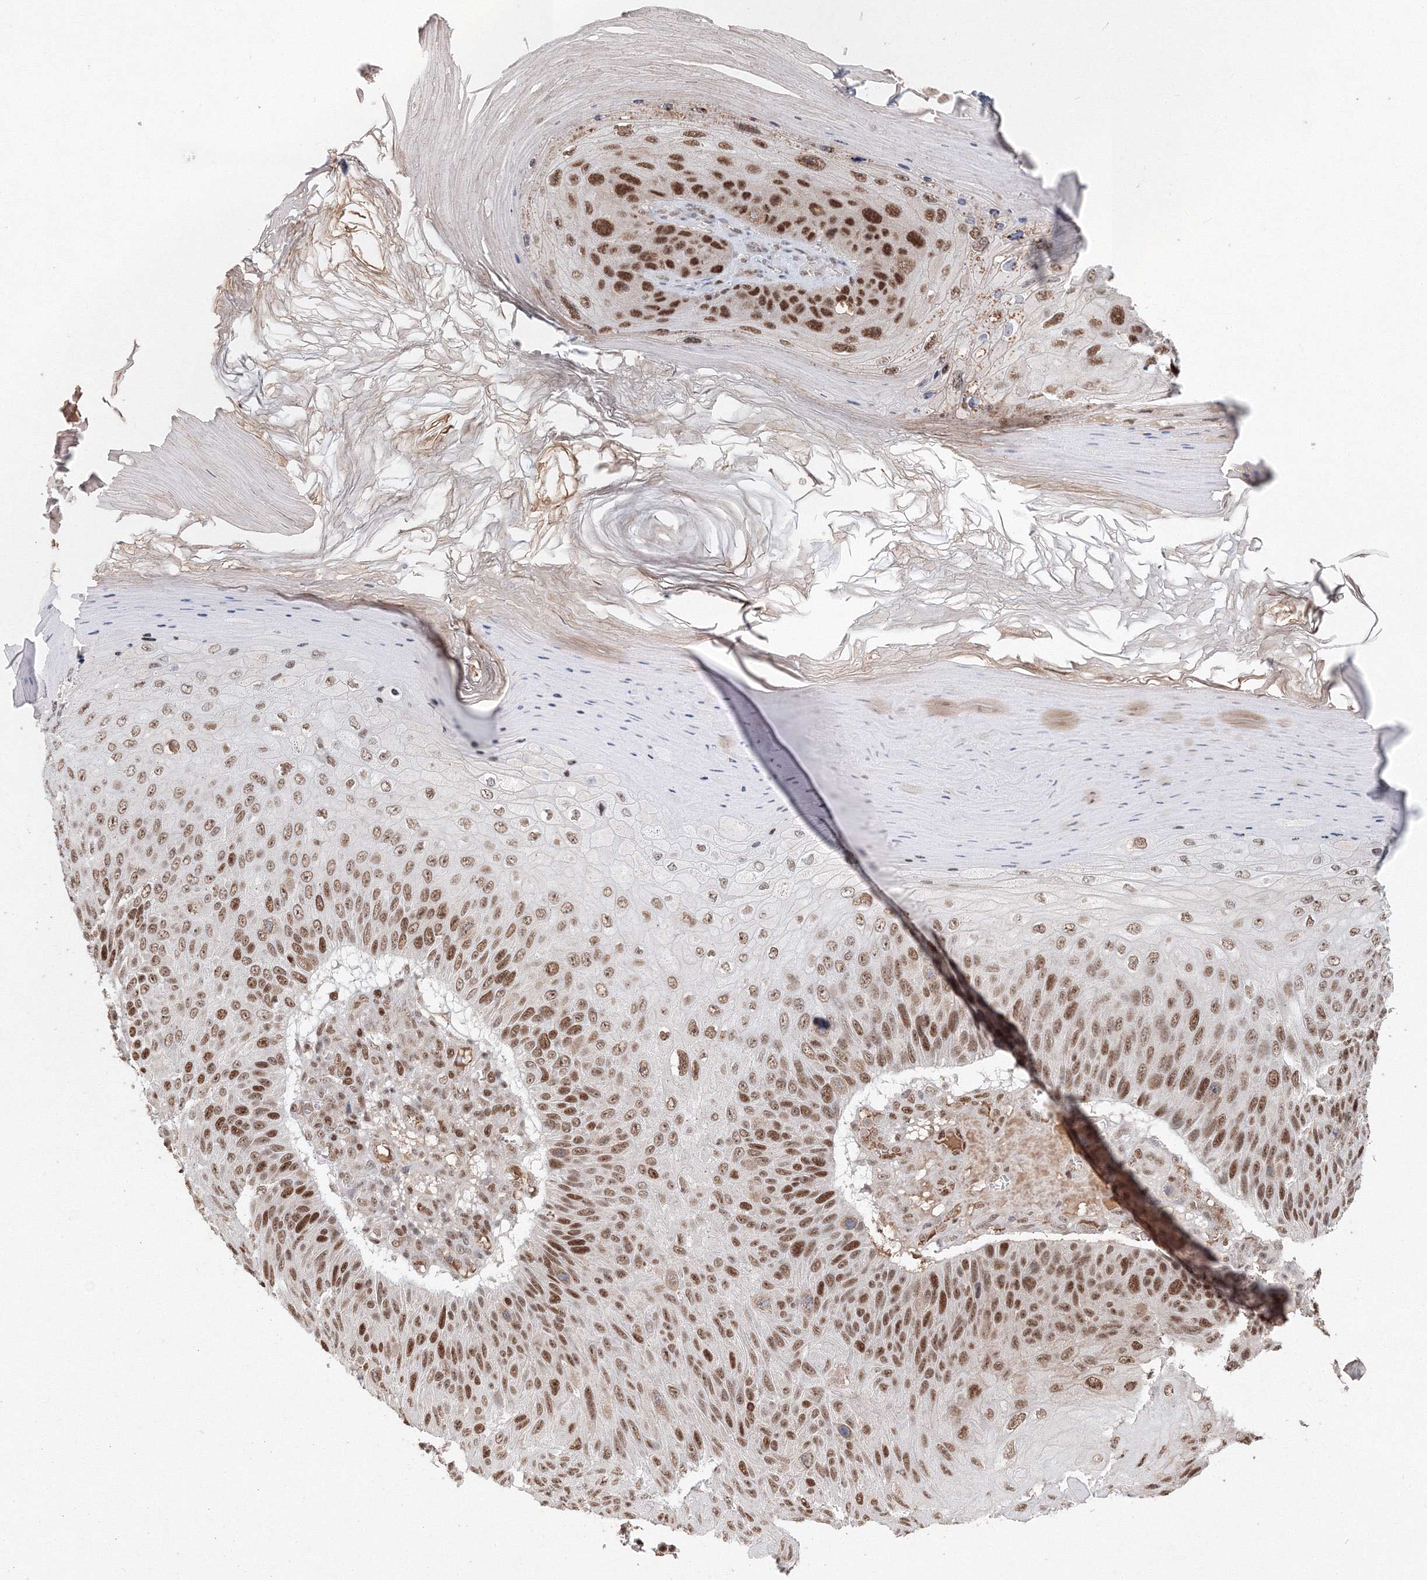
{"staining": {"intensity": "strong", "quantity": "25%-75%", "location": "nuclear"}, "tissue": "skin cancer", "cell_type": "Tumor cells", "image_type": "cancer", "snomed": [{"axis": "morphology", "description": "Squamous cell carcinoma, NOS"}, {"axis": "topography", "description": "Skin"}], "caption": "Immunohistochemistry image of human skin squamous cell carcinoma stained for a protein (brown), which displays high levels of strong nuclear positivity in approximately 25%-75% of tumor cells.", "gene": "IWS1", "patient": {"sex": "female", "age": 88}}